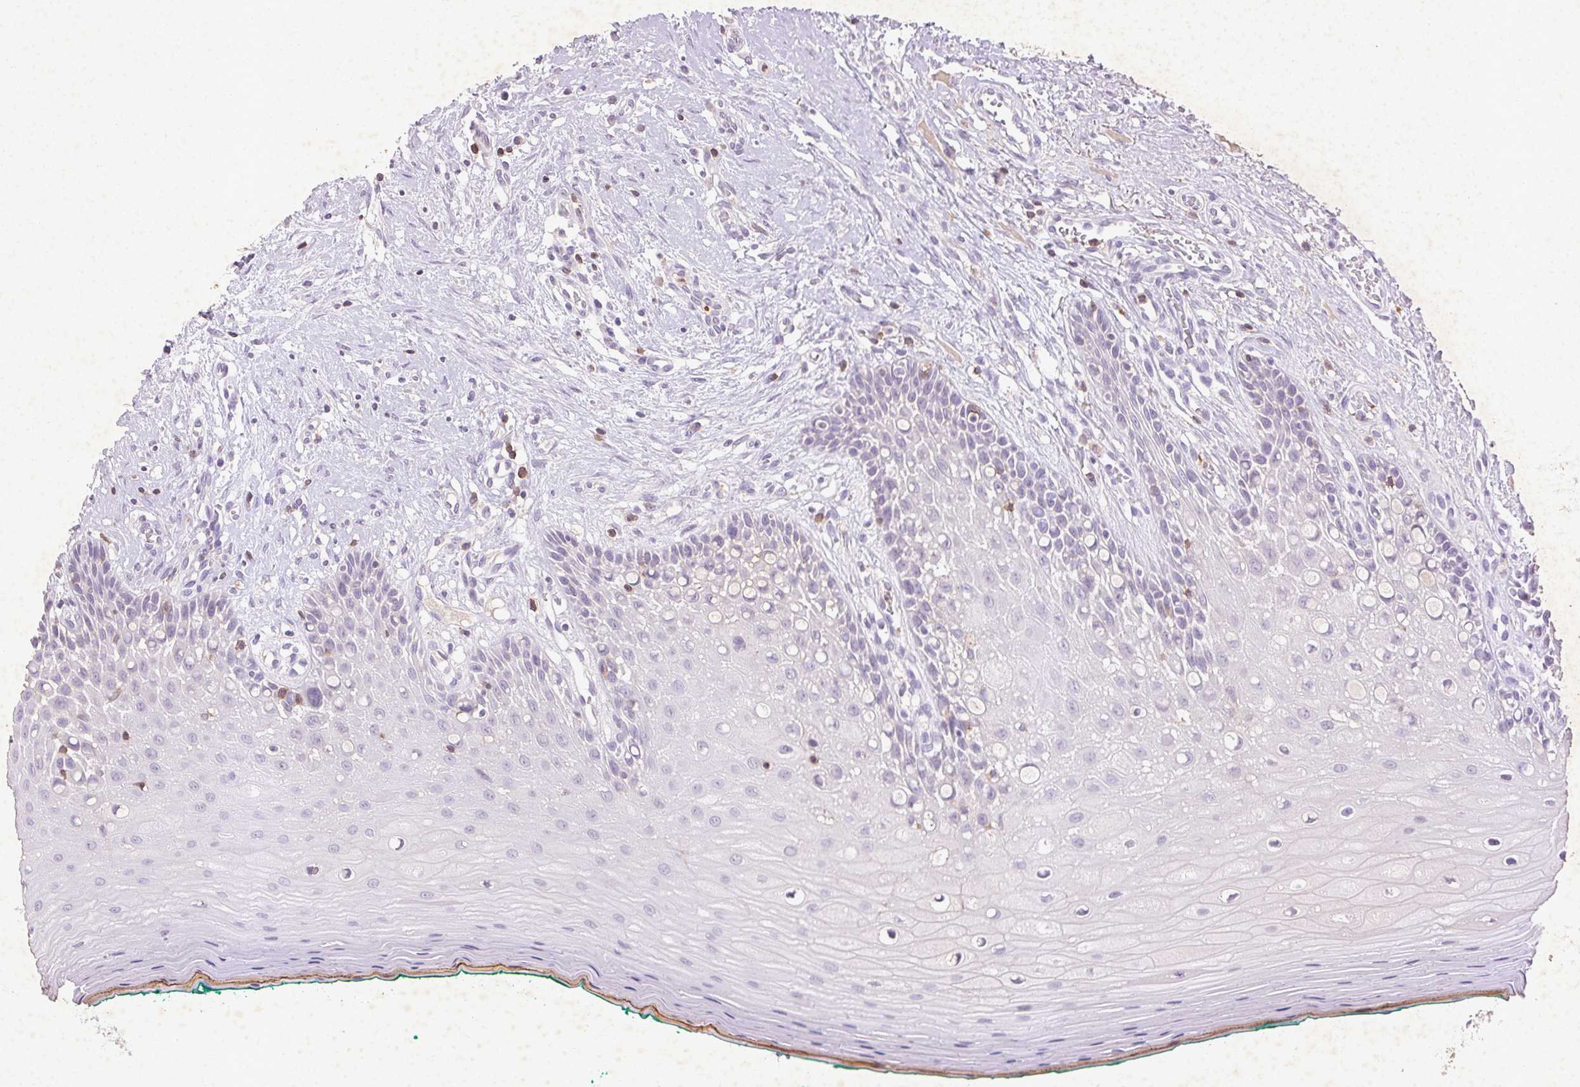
{"staining": {"intensity": "negative", "quantity": "none", "location": "none"}, "tissue": "oral mucosa", "cell_type": "Squamous epithelial cells", "image_type": "normal", "snomed": [{"axis": "morphology", "description": "Normal tissue, NOS"}, {"axis": "topography", "description": "Oral tissue"}], "caption": "This histopathology image is of normal oral mucosa stained with immunohistochemistry (IHC) to label a protein in brown with the nuclei are counter-stained blue. There is no expression in squamous epithelial cells. (Immunohistochemistry (ihc), brightfield microscopy, high magnification).", "gene": "FNDC7", "patient": {"sex": "female", "age": 83}}